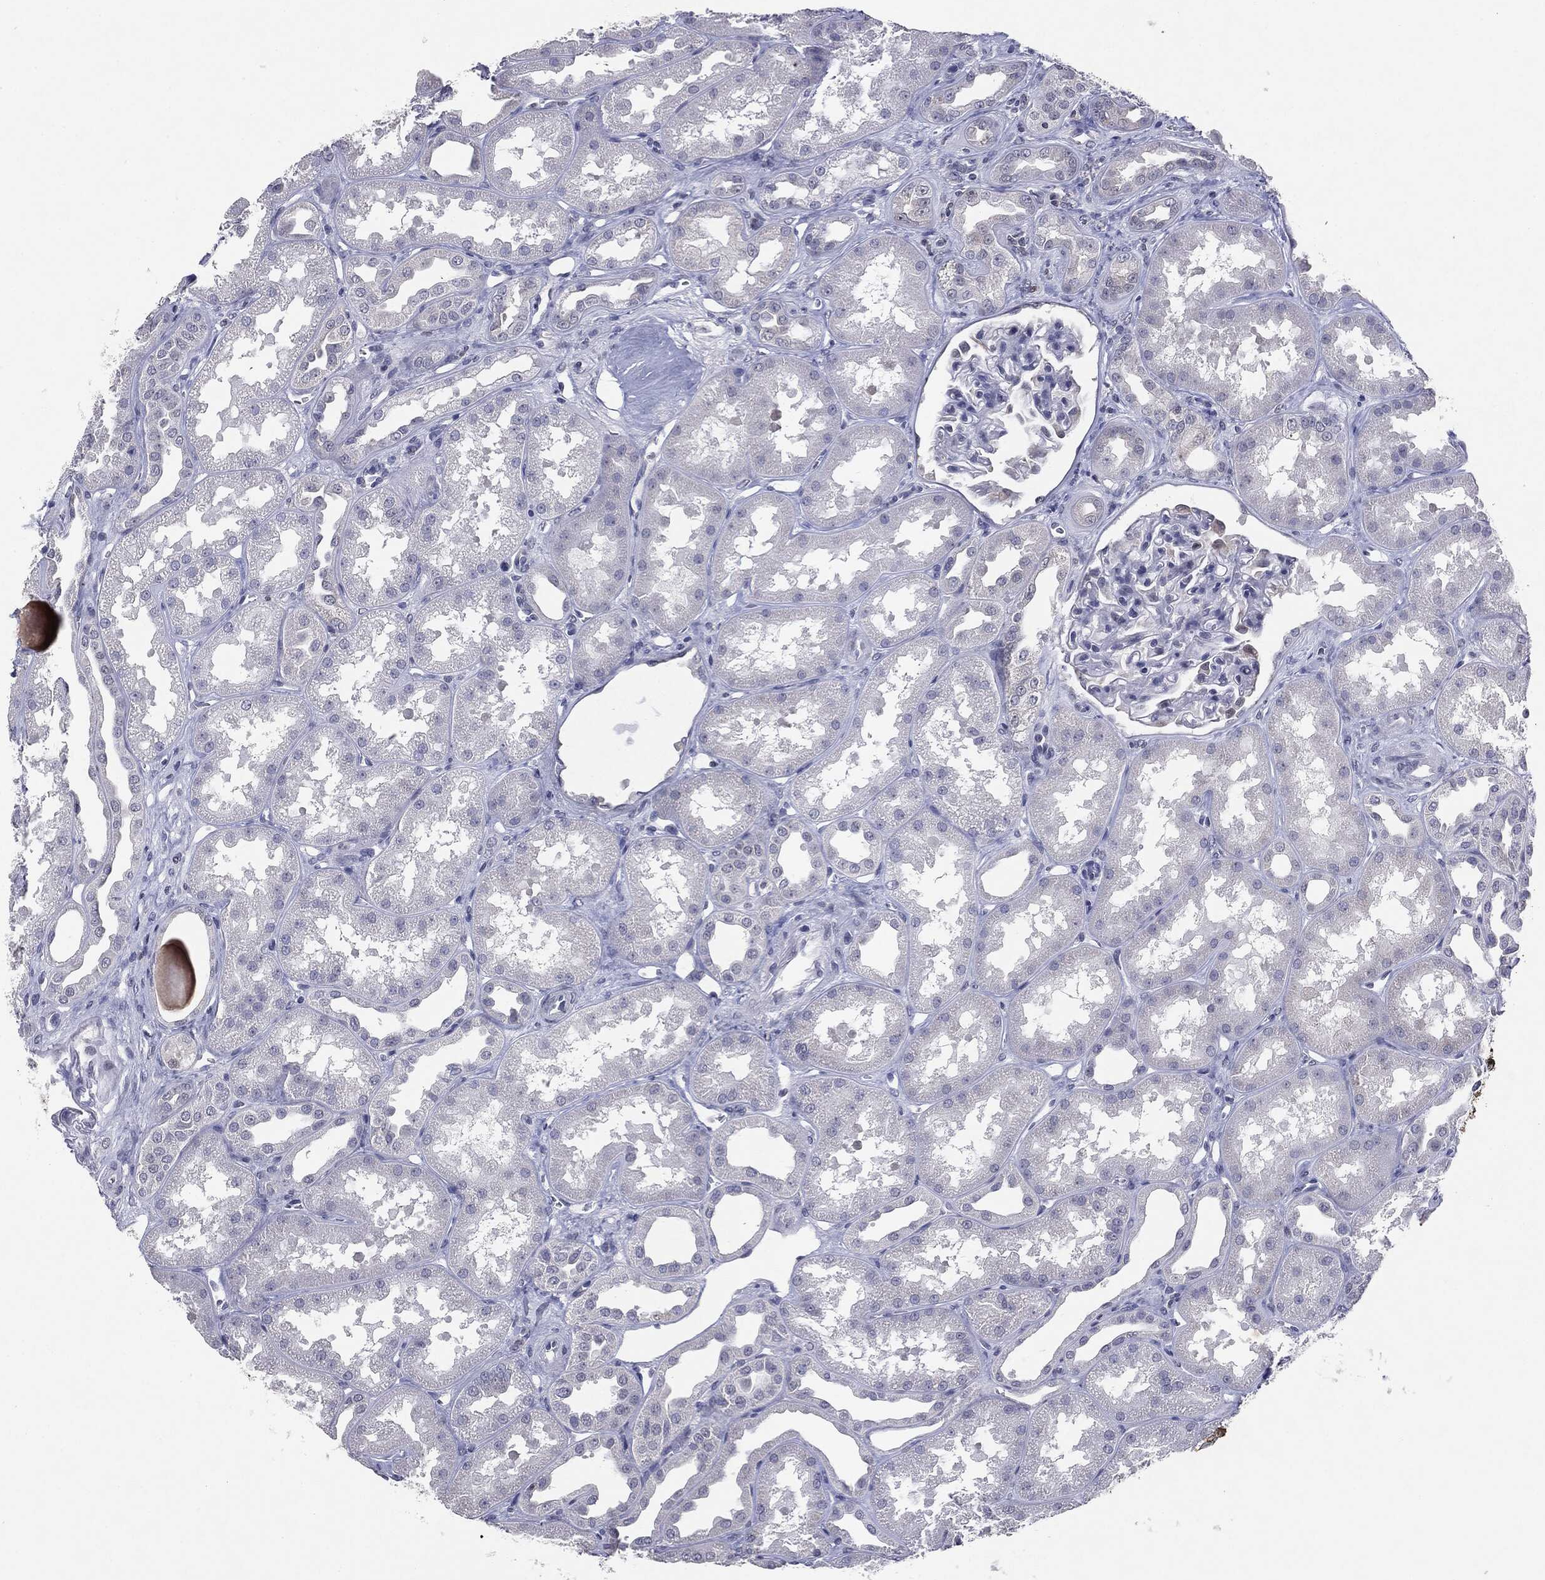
{"staining": {"intensity": "negative", "quantity": "none", "location": "none"}, "tissue": "kidney", "cell_type": "Cells in glomeruli", "image_type": "normal", "snomed": [{"axis": "morphology", "description": "Normal tissue, NOS"}, {"axis": "topography", "description": "Kidney"}], "caption": "Histopathology image shows no protein staining in cells in glomeruli of normal kidney. (DAB immunohistochemistry (IHC) with hematoxylin counter stain).", "gene": "KIF2C", "patient": {"sex": "male", "age": 61}}